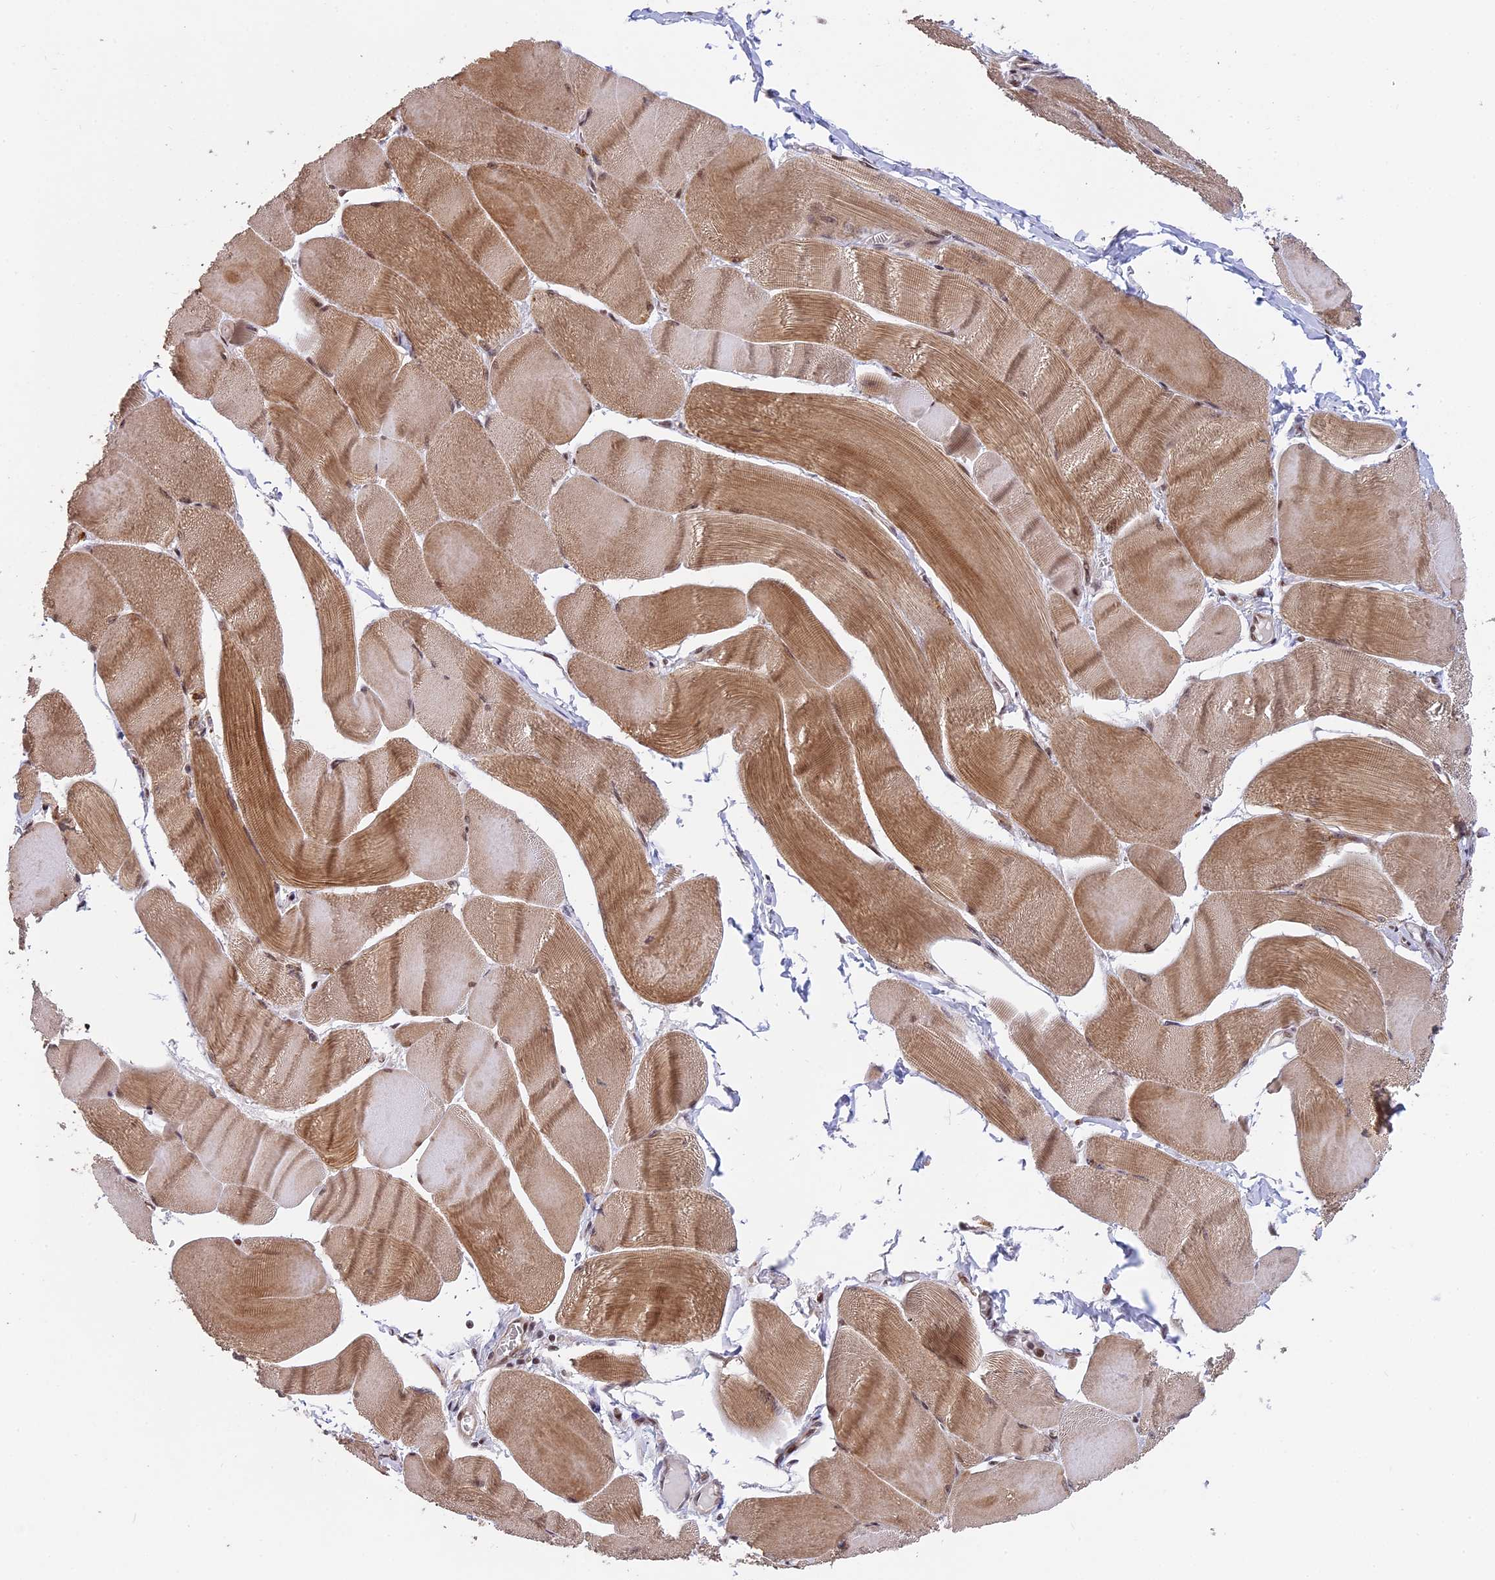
{"staining": {"intensity": "moderate", "quantity": ">75%", "location": "cytoplasmic/membranous,nuclear"}, "tissue": "skeletal muscle", "cell_type": "Myocytes", "image_type": "normal", "snomed": [{"axis": "morphology", "description": "Normal tissue, NOS"}, {"axis": "morphology", "description": "Basal cell carcinoma"}, {"axis": "topography", "description": "Skeletal muscle"}], "caption": "Immunohistochemistry (IHC) staining of benign skeletal muscle, which shows medium levels of moderate cytoplasmic/membranous,nuclear positivity in approximately >75% of myocytes indicating moderate cytoplasmic/membranous,nuclear protein staining. The staining was performed using DAB (3,3'-diaminobenzidine) (brown) for protein detection and nuclei were counterstained in hematoxylin (blue).", "gene": "POLR2C", "patient": {"sex": "female", "age": 64}}